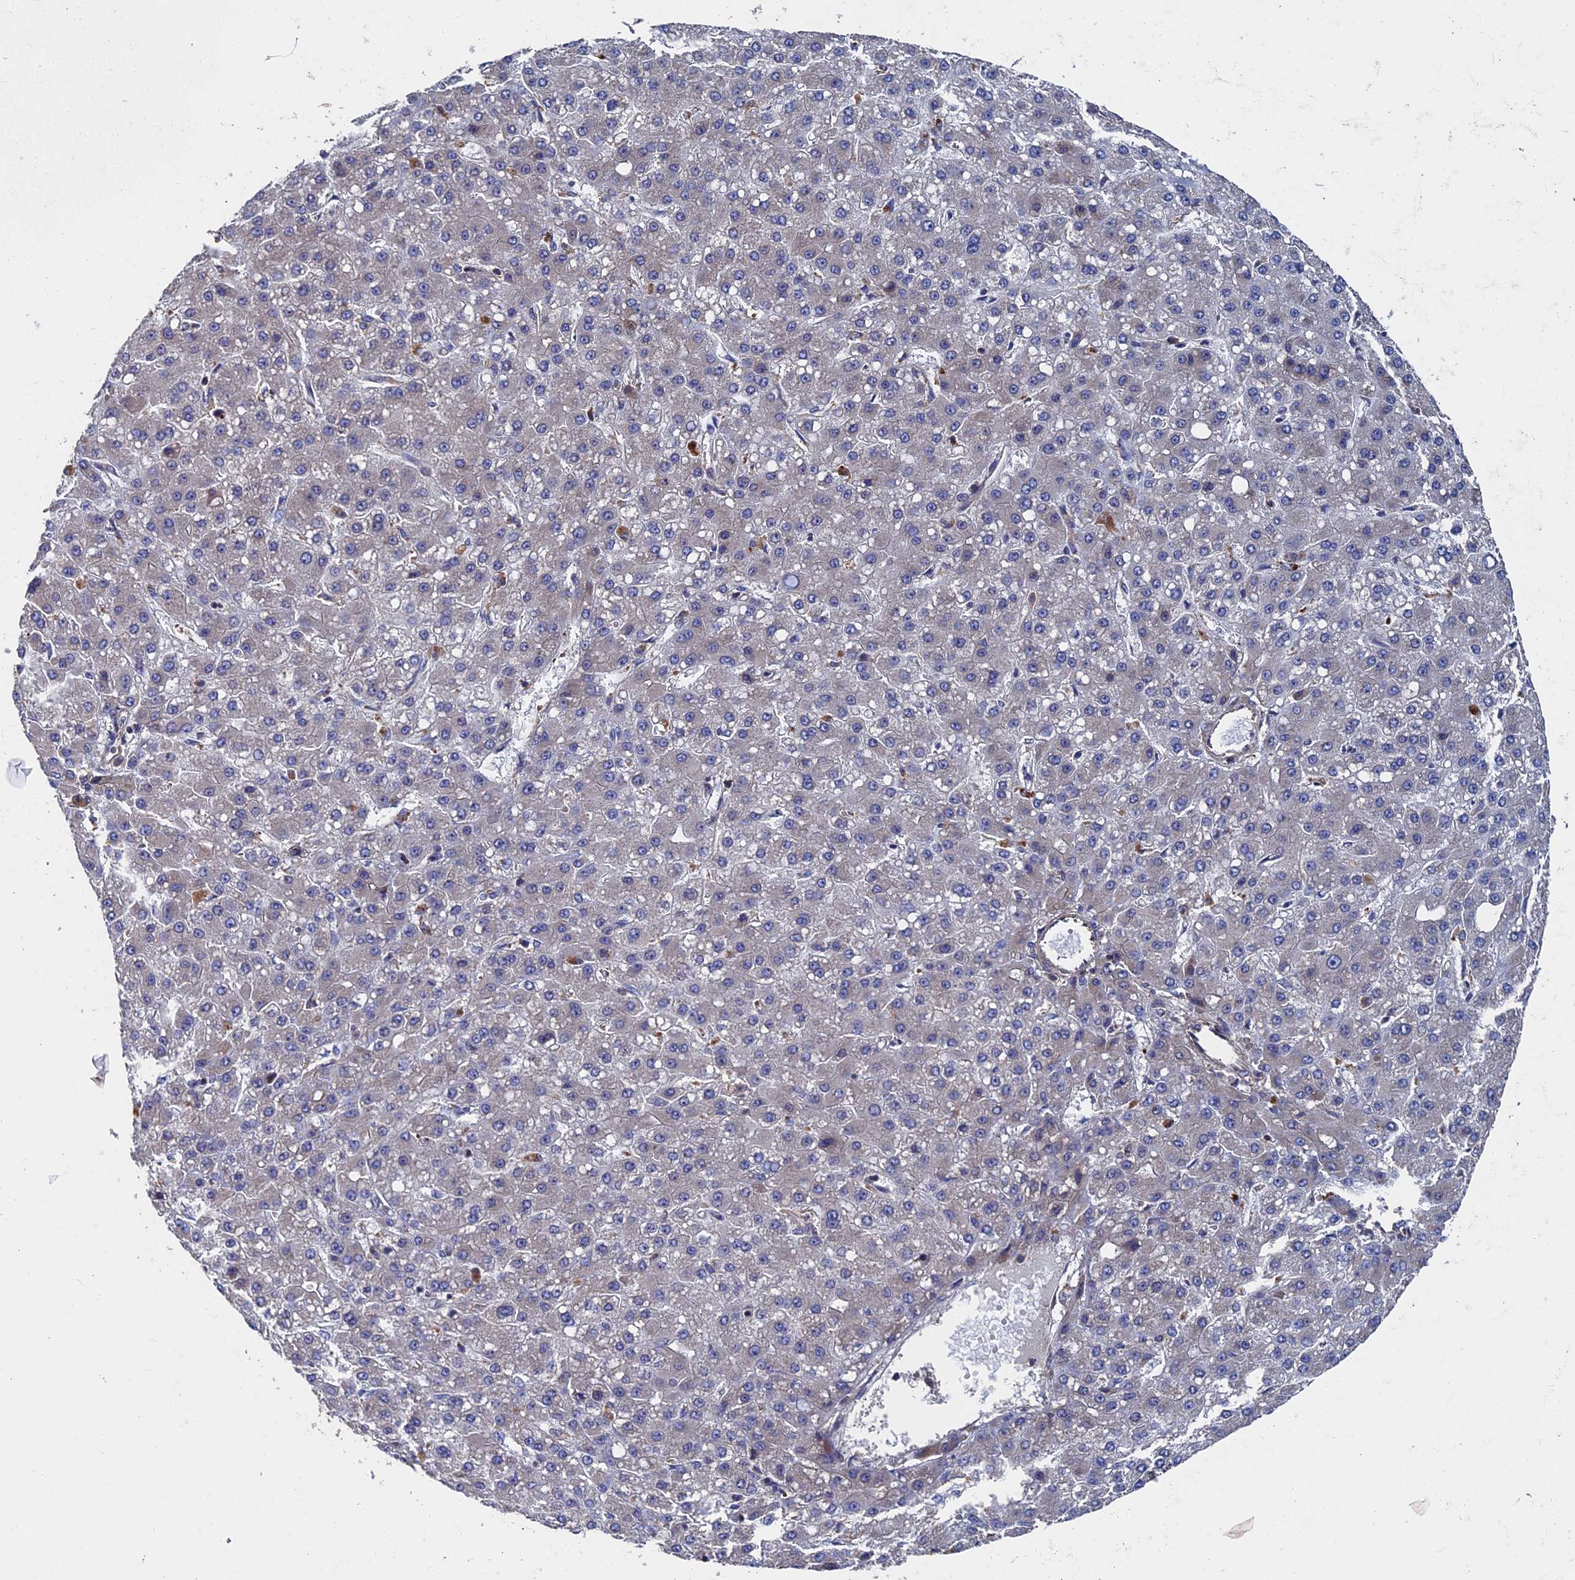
{"staining": {"intensity": "negative", "quantity": "none", "location": "none"}, "tissue": "liver cancer", "cell_type": "Tumor cells", "image_type": "cancer", "snomed": [{"axis": "morphology", "description": "Carcinoma, Hepatocellular, NOS"}, {"axis": "topography", "description": "Liver"}], "caption": "Immunohistochemical staining of human liver cancer exhibits no significant positivity in tumor cells. (DAB (3,3'-diaminobenzidine) IHC with hematoxylin counter stain).", "gene": "DNAJC3", "patient": {"sex": "male", "age": 67}}